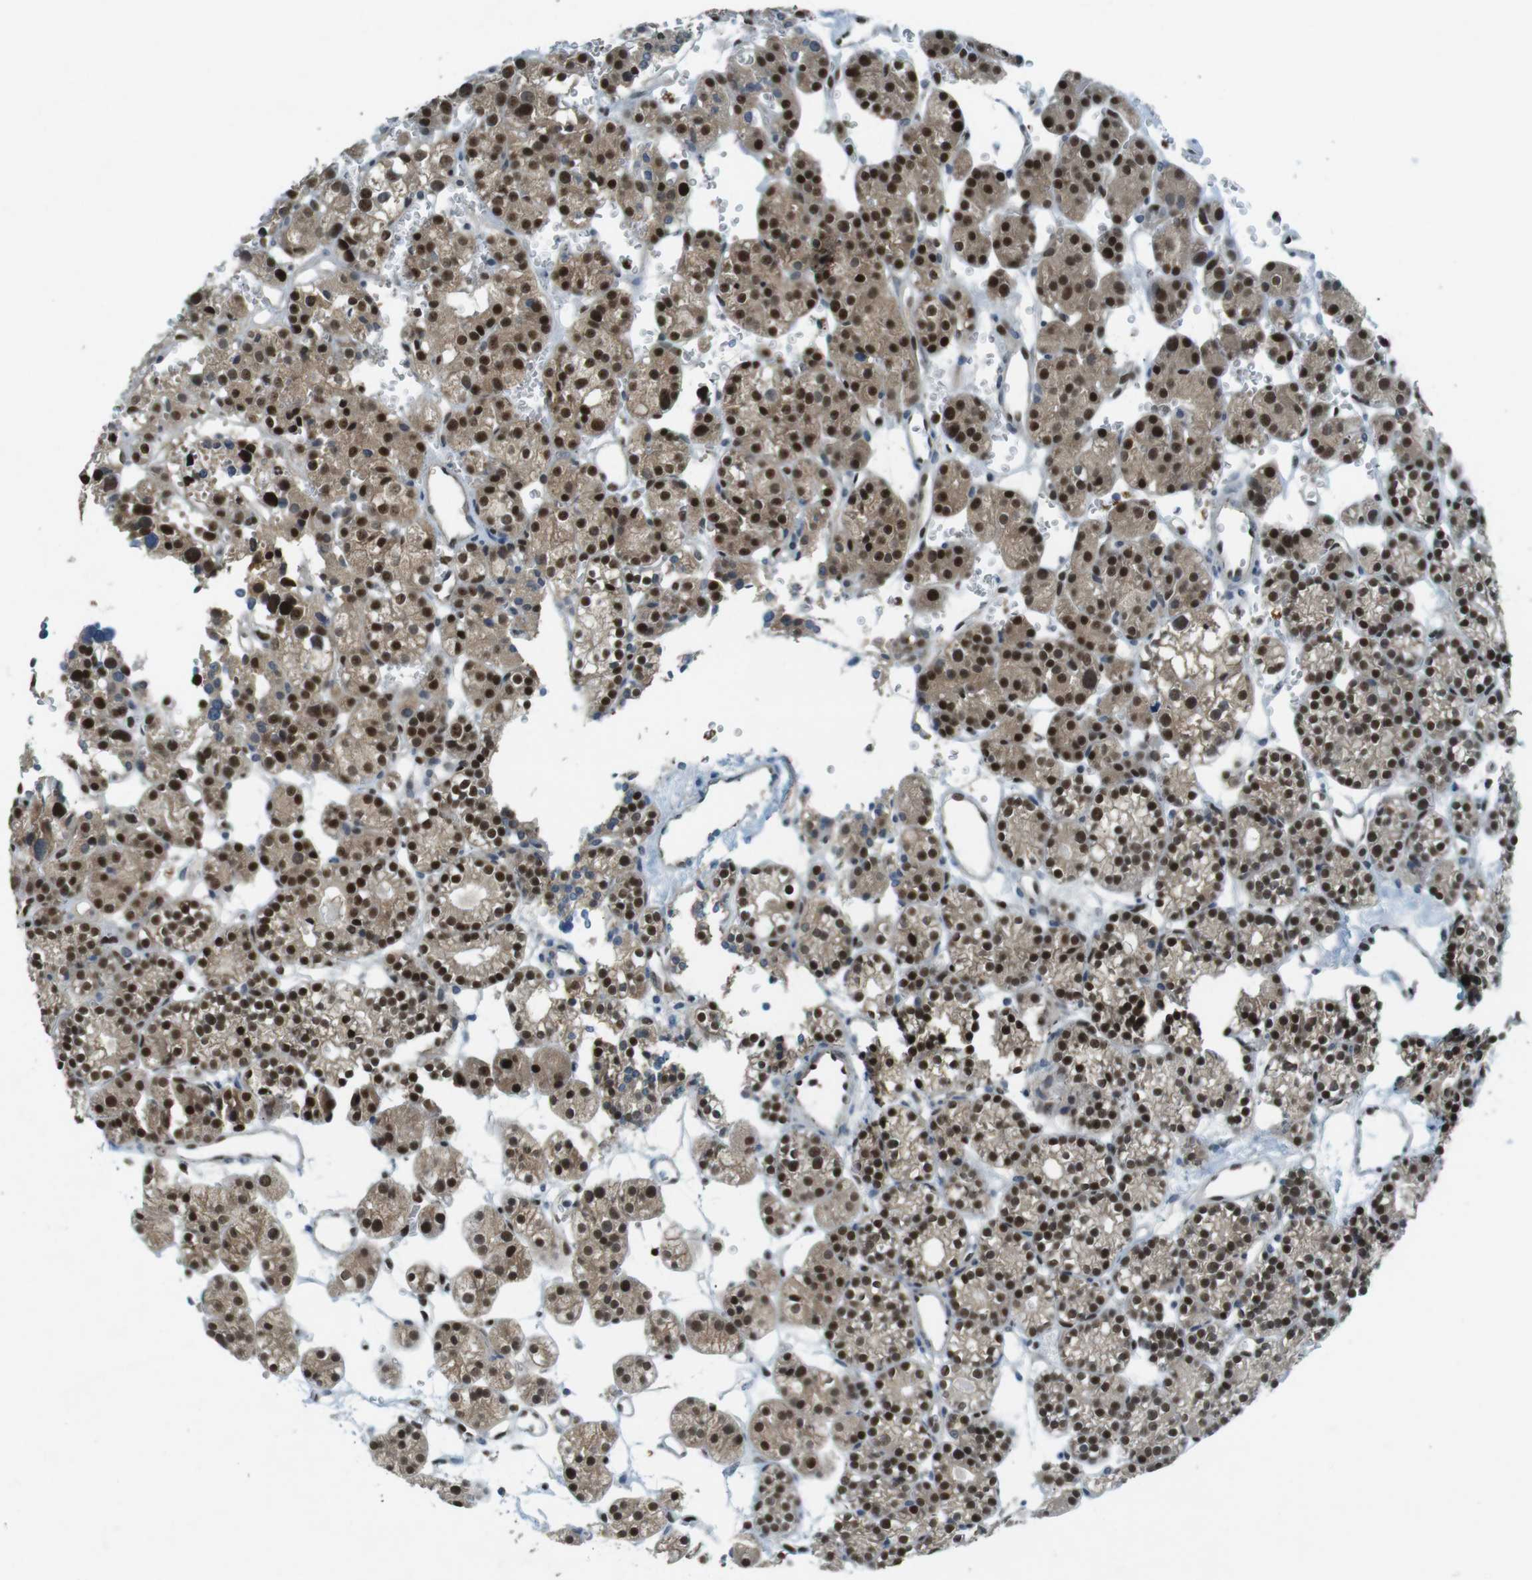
{"staining": {"intensity": "strong", "quantity": ">75%", "location": "cytoplasmic/membranous,nuclear"}, "tissue": "parathyroid gland", "cell_type": "Glandular cells", "image_type": "normal", "snomed": [{"axis": "morphology", "description": "Normal tissue, NOS"}, {"axis": "topography", "description": "Parathyroid gland"}], "caption": "Immunohistochemistry image of normal parathyroid gland stained for a protein (brown), which displays high levels of strong cytoplasmic/membranous,nuclear positivity in approximately >75% of glandular cells.", "gene": "MAPKAPK5", "patient": {"sex": "female", "age": 64}}